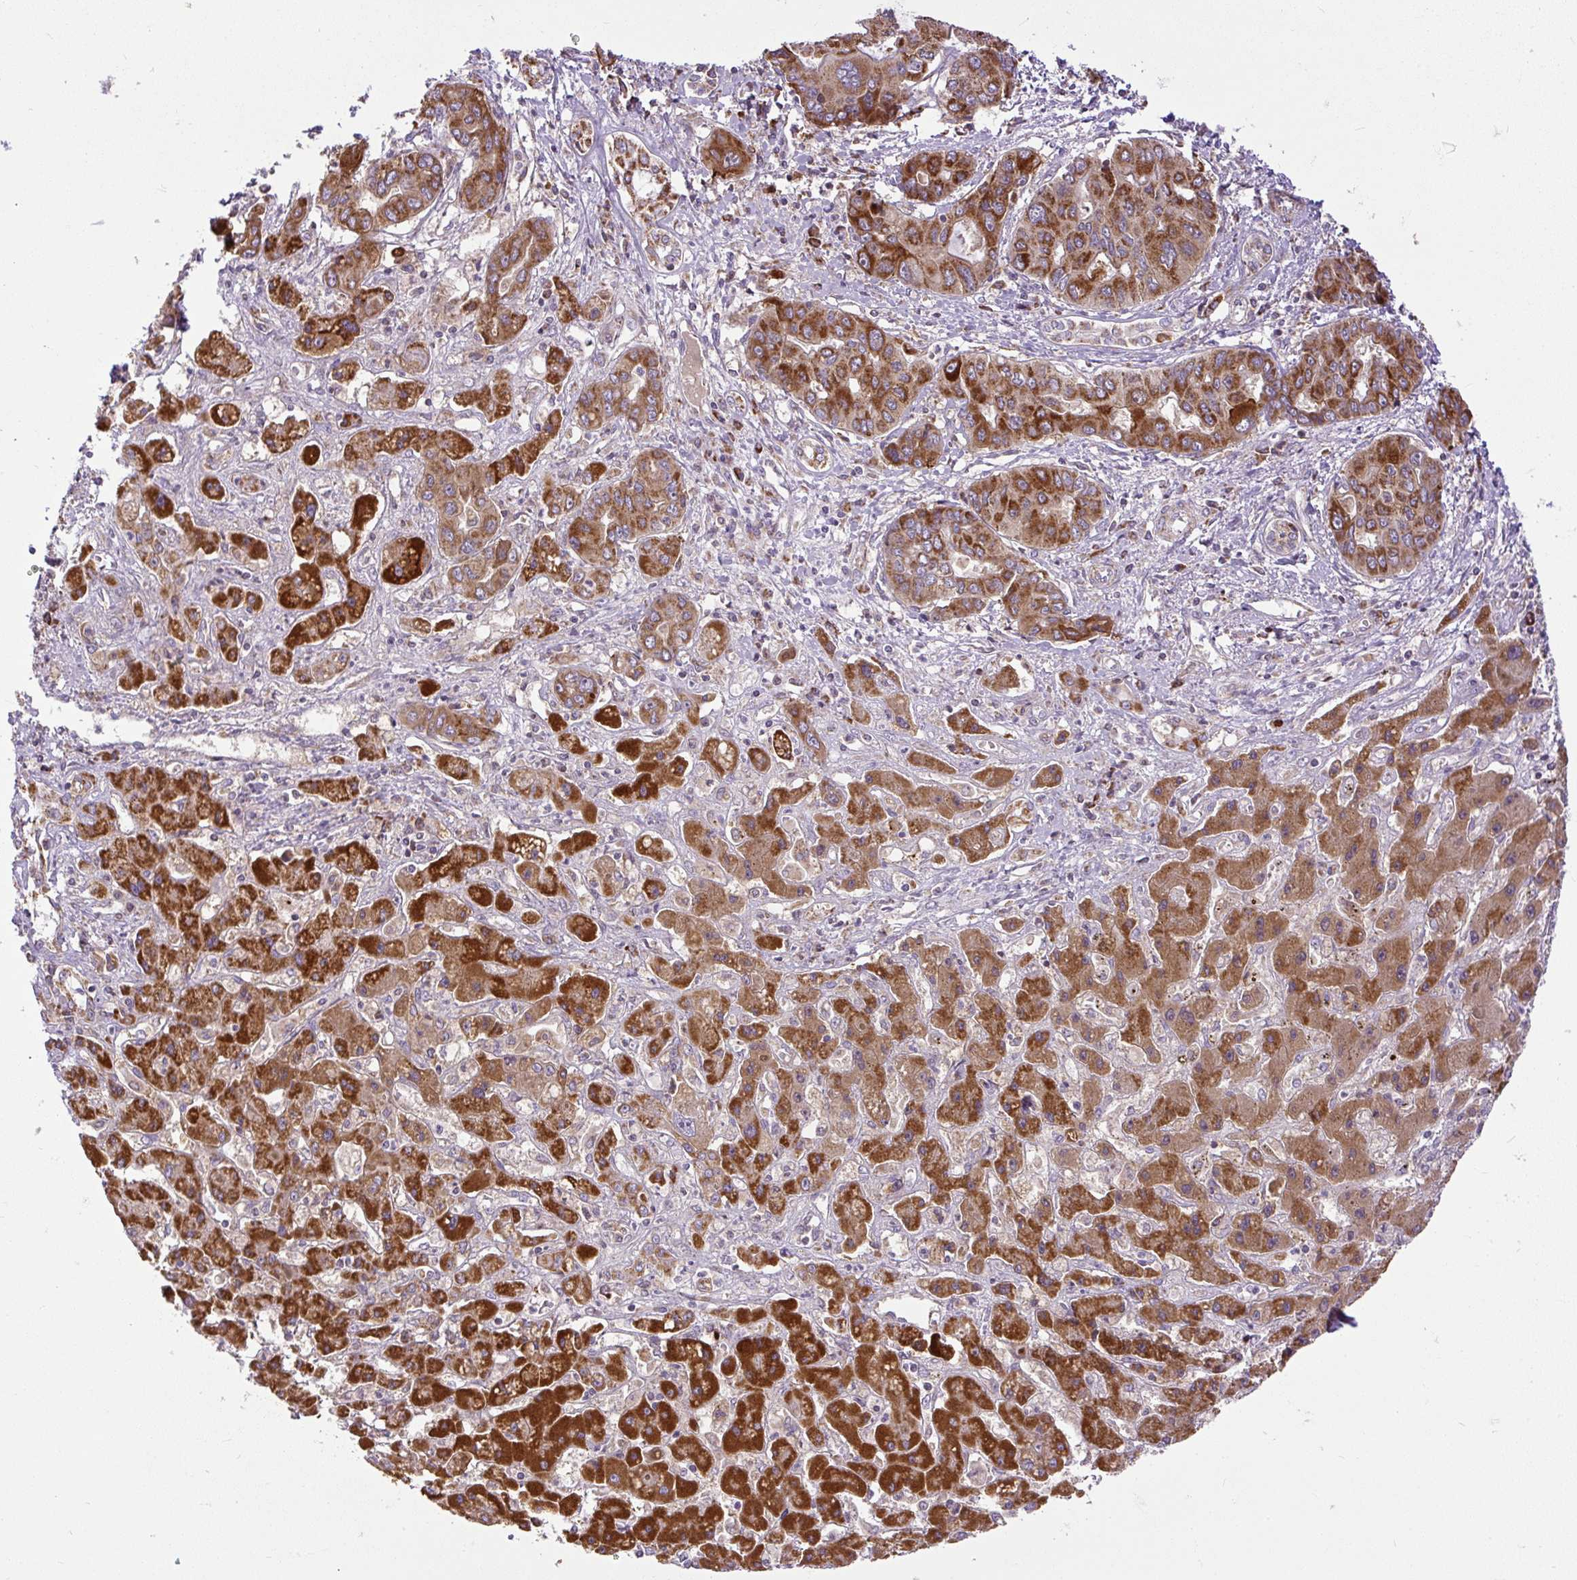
{"staining": {"intensity": "strong", "quantity": ">75%", "location": "cytoplasmic/membranous"}, "tissue": "liver cancer", "cell_type": "Tumor cells", "image_type": "cancer", "snomed": [{"axis": "morphology", "description": "Cholangiocarcinoma"}, {"axis": "topography", "description": "Liver"}], "caption": "IHC (DAB (3,3'-diaminobenzidine)) staining of human liver cancer shows strong cytoplasmic/membranous protein expression in about >75% of tumor cells.", "gene": "TM2D3", "patient": {"sex": "male", "age": 67}}